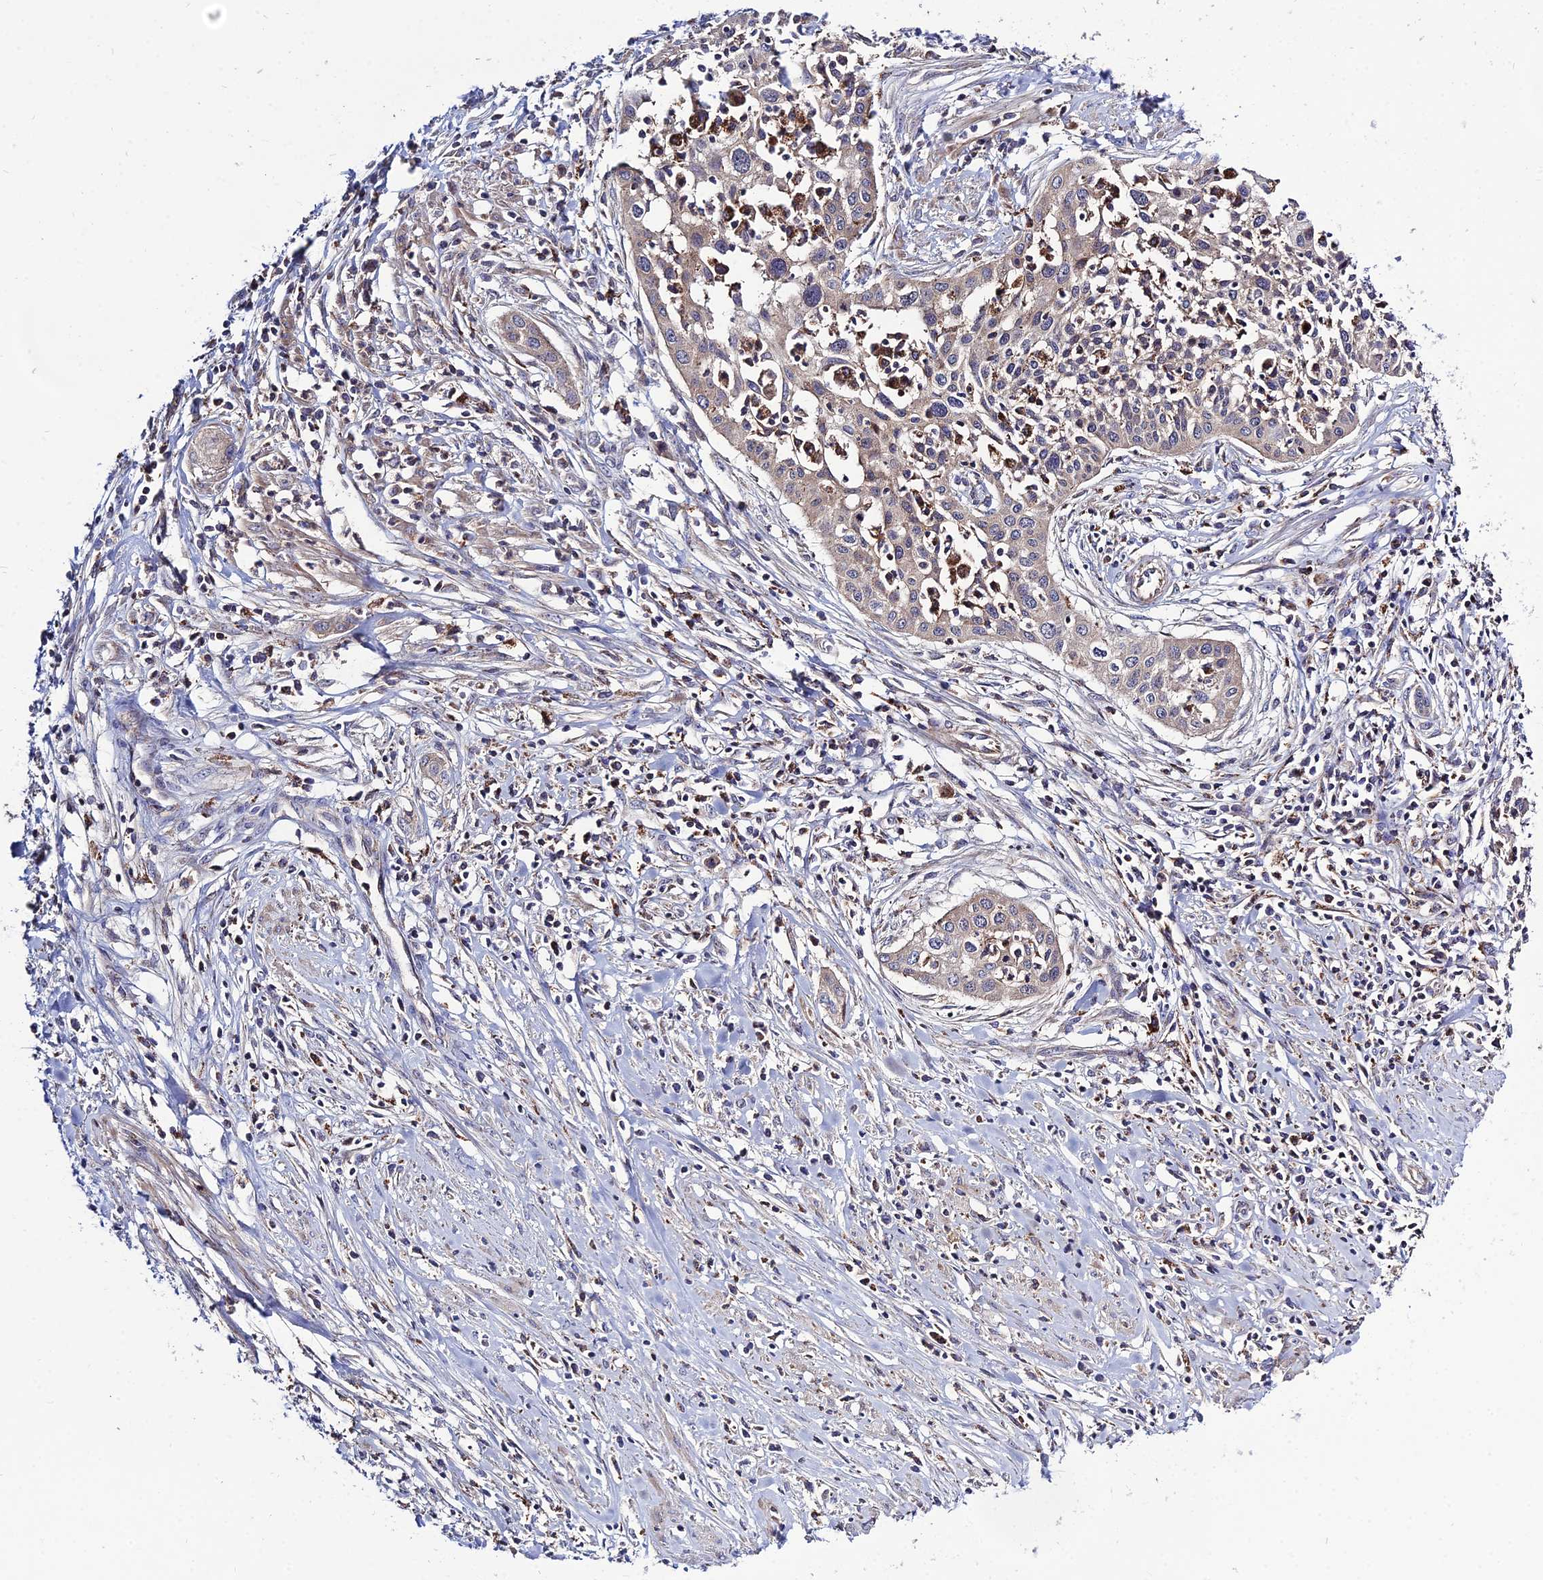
{"staining": {"intensity": "weak", "quantity": "25%-75%", "location": "cytoplasmic/membranous"}, "tissue": "cervical cancer", "cell_type": "Tumor cells", "image_type": "cancer", "snomed": [{"axis": "morphology", "description": "Squamous cell carcinoma, NOS"}, {"axis": "topography", "description": "Cervix"}], "caption": "There is low levels of weak cytoplasmic/membranous expression in tumor cells of squamous cell carcinoma (cervical), as demonstrated by immunohistochemical staining (brown color).", "gene": "RIC8B", "patient": {"sex": "female", "age": 34}}